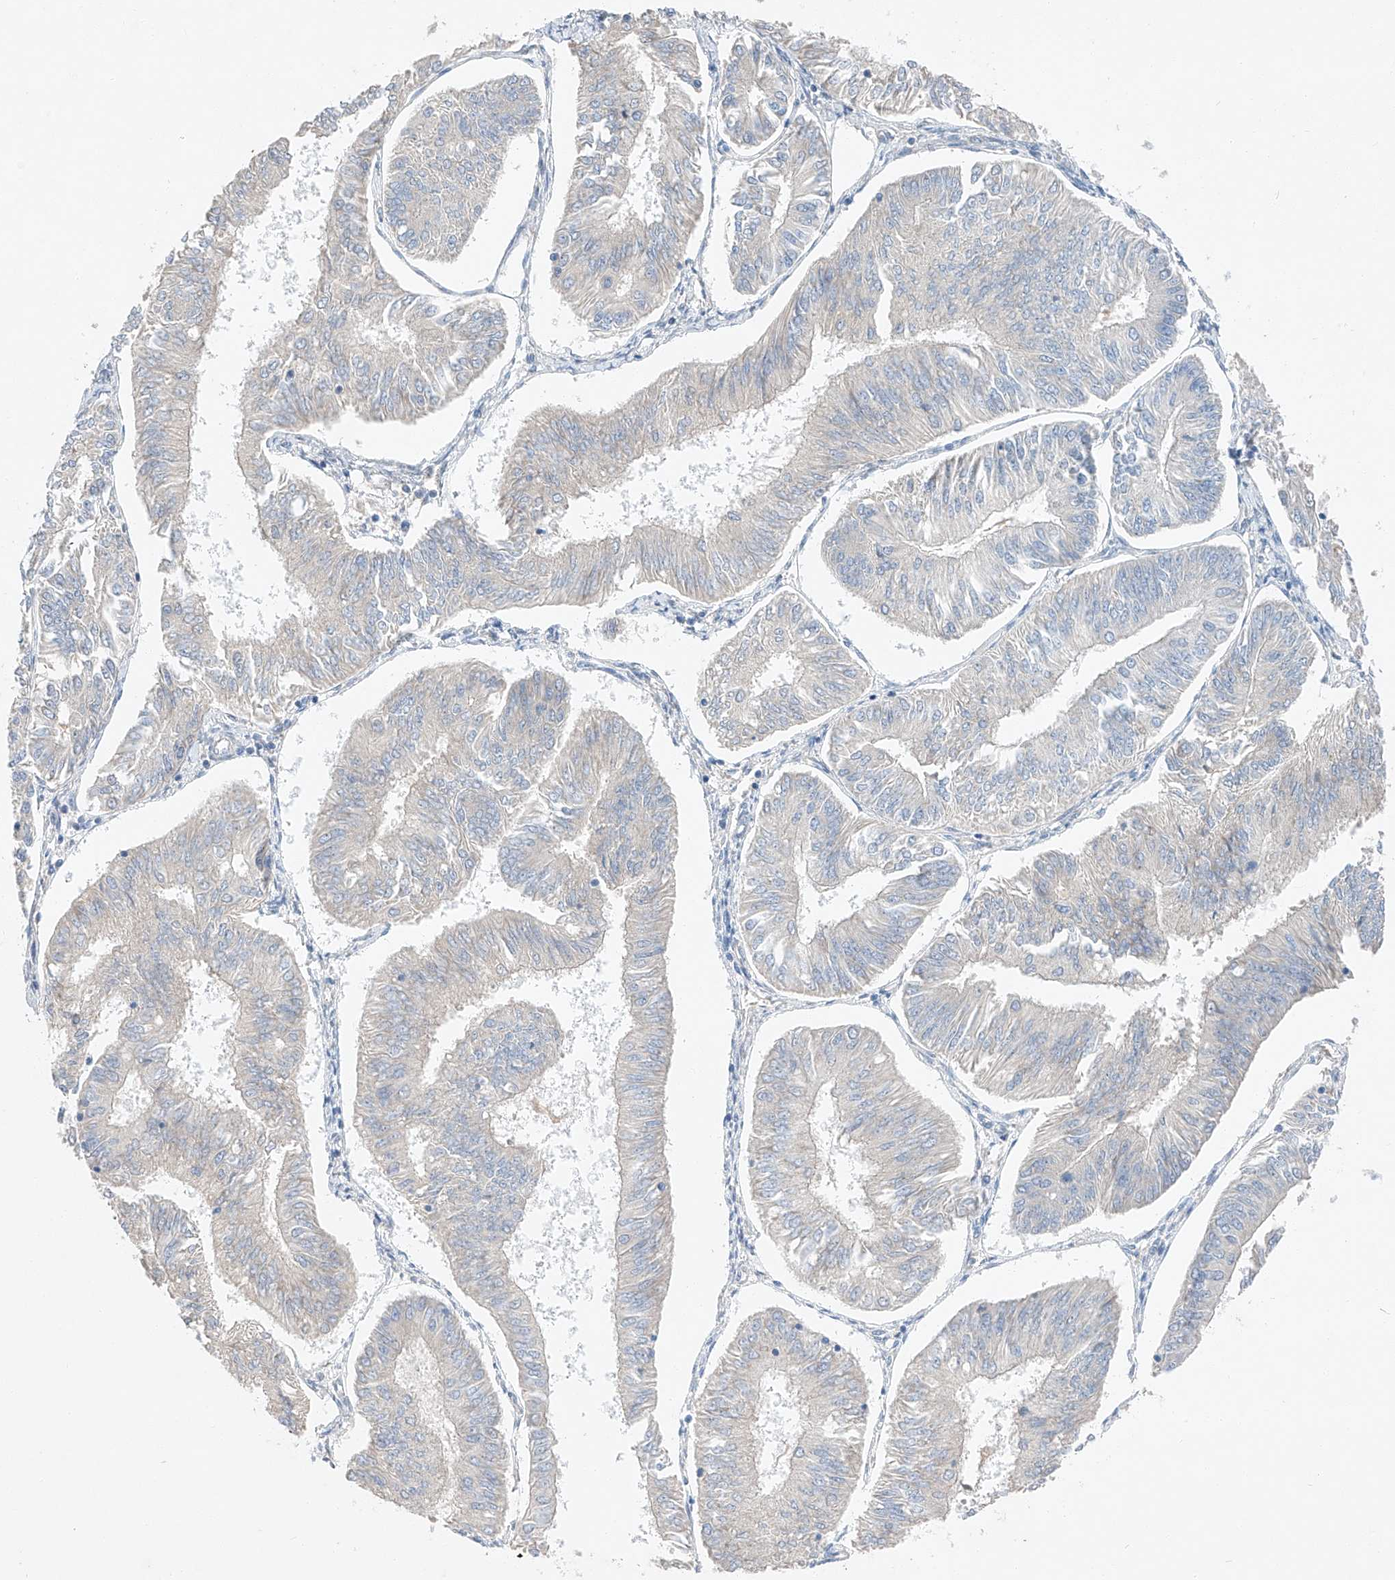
{"staining": {"intensity": "negative", "quantity": "none", "location": "none"}, "tissue": "endometrial cancer", "cell_type": "Tumor cells", "image_type": "cancer", "snomed": [{"axis": "morphology", "description": "Adenocarcinoma, NOS"}, {"axis": "topography", "description": "Endometrium"}], "caption": "Immunohistochemistry (IHC) micrograph of adenocarcinoma (endometrial) stained for a protein (brown), which reveals no staining in tumor cells. The staining was performed using DAB to visualize the protein expression in brown, while the nuclei were stained in blue with hematoxylin (Magnification: 20x).", "gene": "RUSC1", "patient": {"sex": "female", "age": 58}}